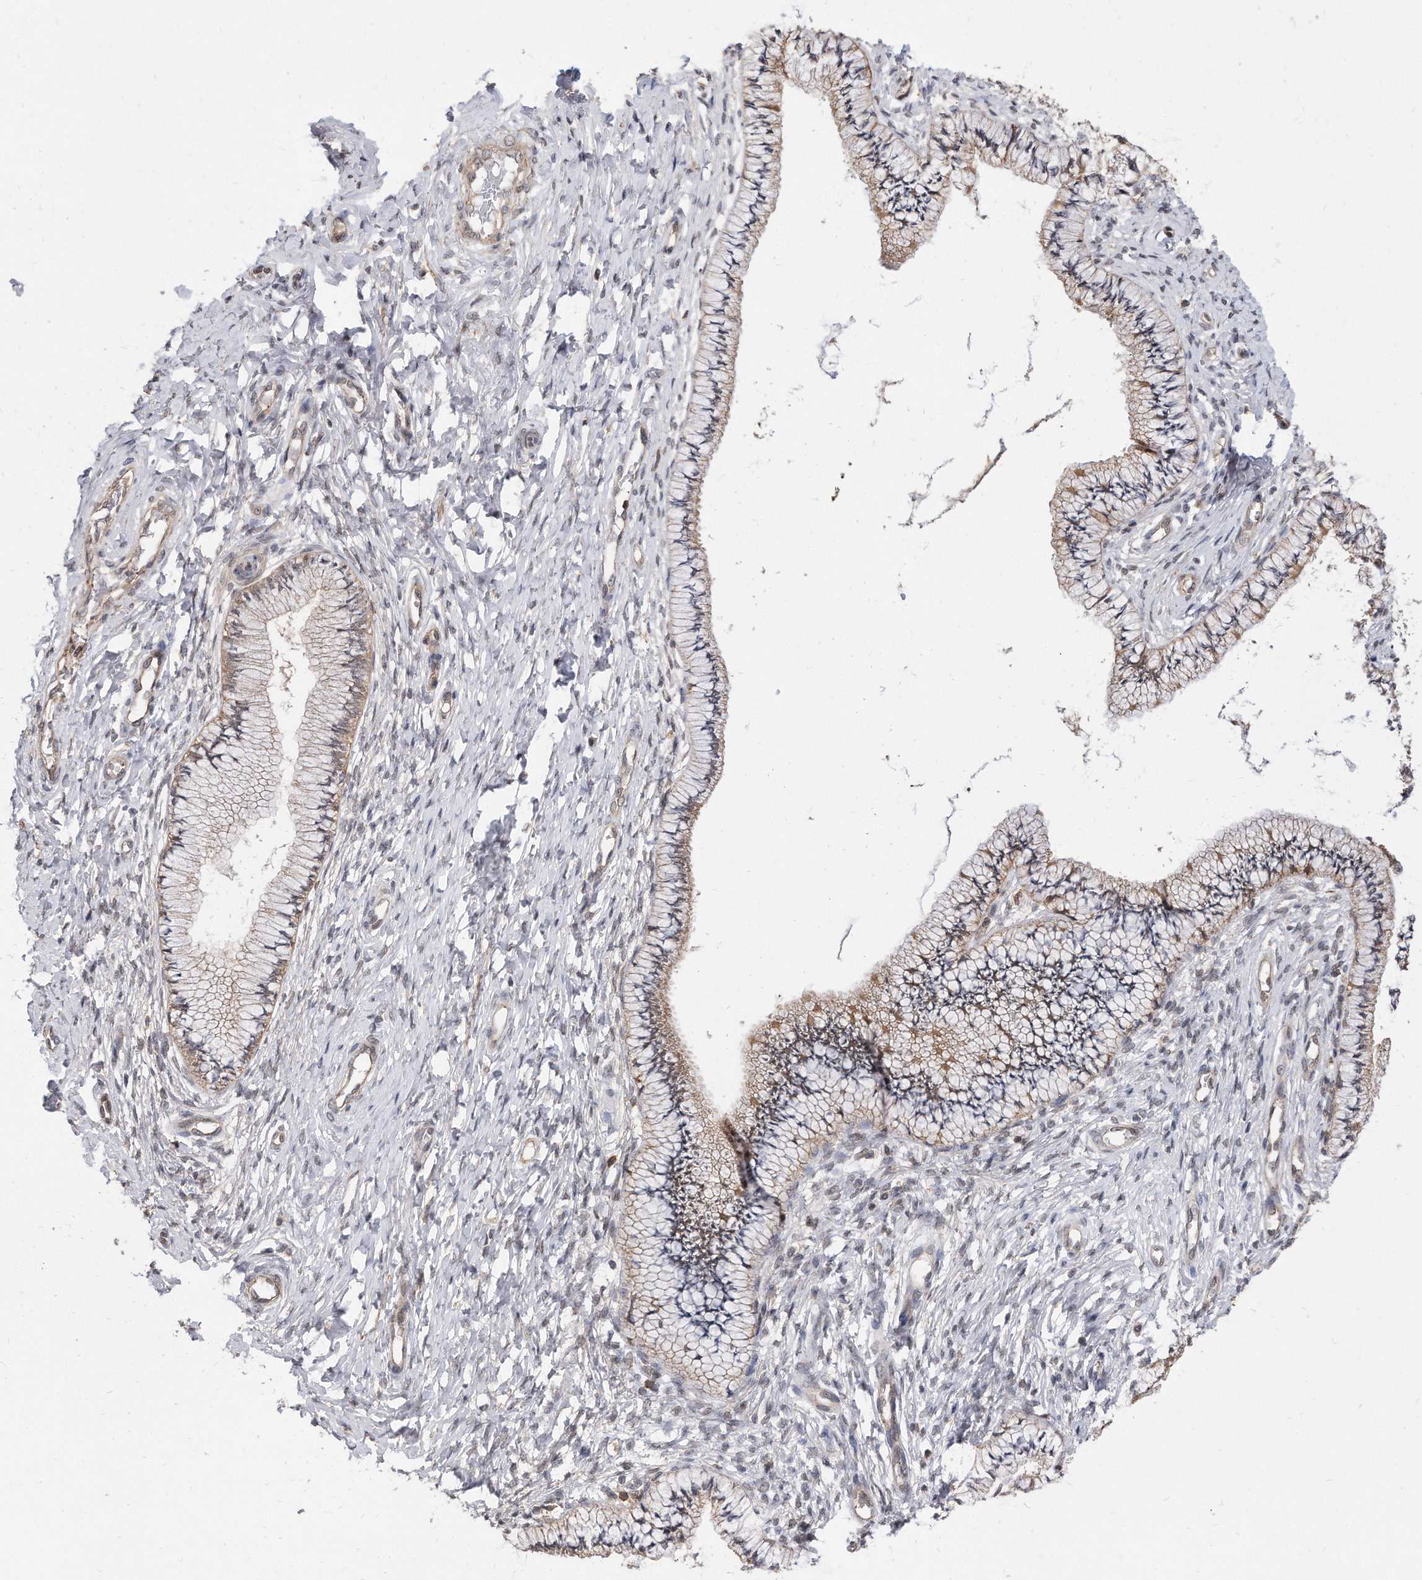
{"staining": {"intensity": "moderate", "quantity": "25%-75%", "location": "cytoplasmic/membranous"}, "tissue": "cervix", "cell_type": "Glandular cells", "image_type": "normal", "snomed": [{"axis": "morphology", "description": "Normal tissue, NOS"}, {"axis": "topography", "description": "Cervix"}], "caption": "Protein expression analysis of unremarkable human cervix reveals moderate cytoplasmic/membranous positivity in approximately 25%-75% of glandular cells.", "gene": "TCP1", "patient": {"sex": "female", "age": 36}}